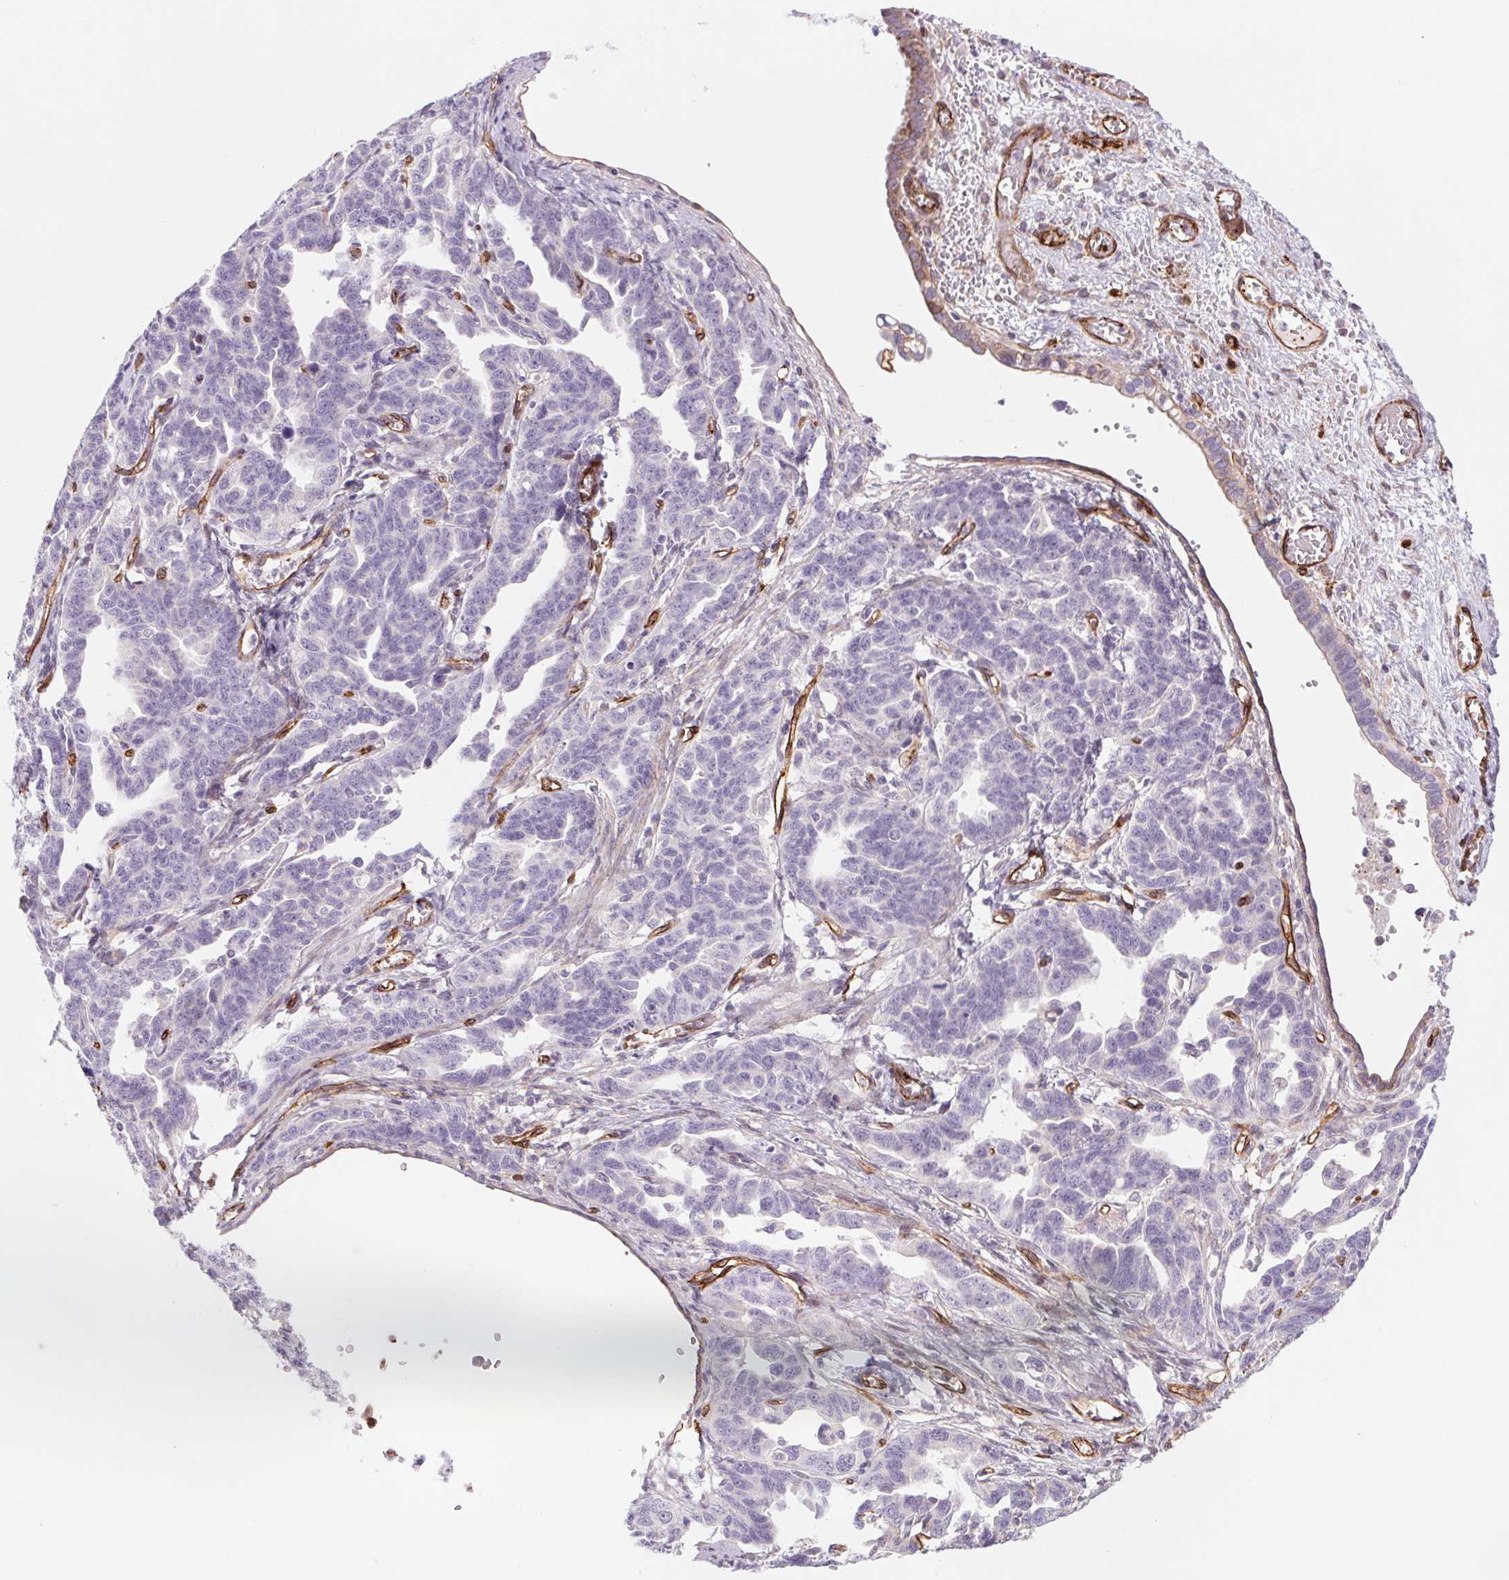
{"staining": {"intensity": "negative", "quantity": "none", "location": "none"}, "tissue": "ovarian cancer", "cell_type": "Tumor cells", "image_type": "cancer", "snomed": [{"axis": "morphology", "description": "Cystadenocarcinoma, serous, NOS"}, {"axis": "topography", "description": "Ovary"}], "caption": "This photomicrograph is of ovarian cancer stained with IHC to label a protein in brown with the nuclei are counter-stained blue. There is no expression in tumor cells.", "gene": "MS4A13", "patient": {"sex": "female", "age": 69}}